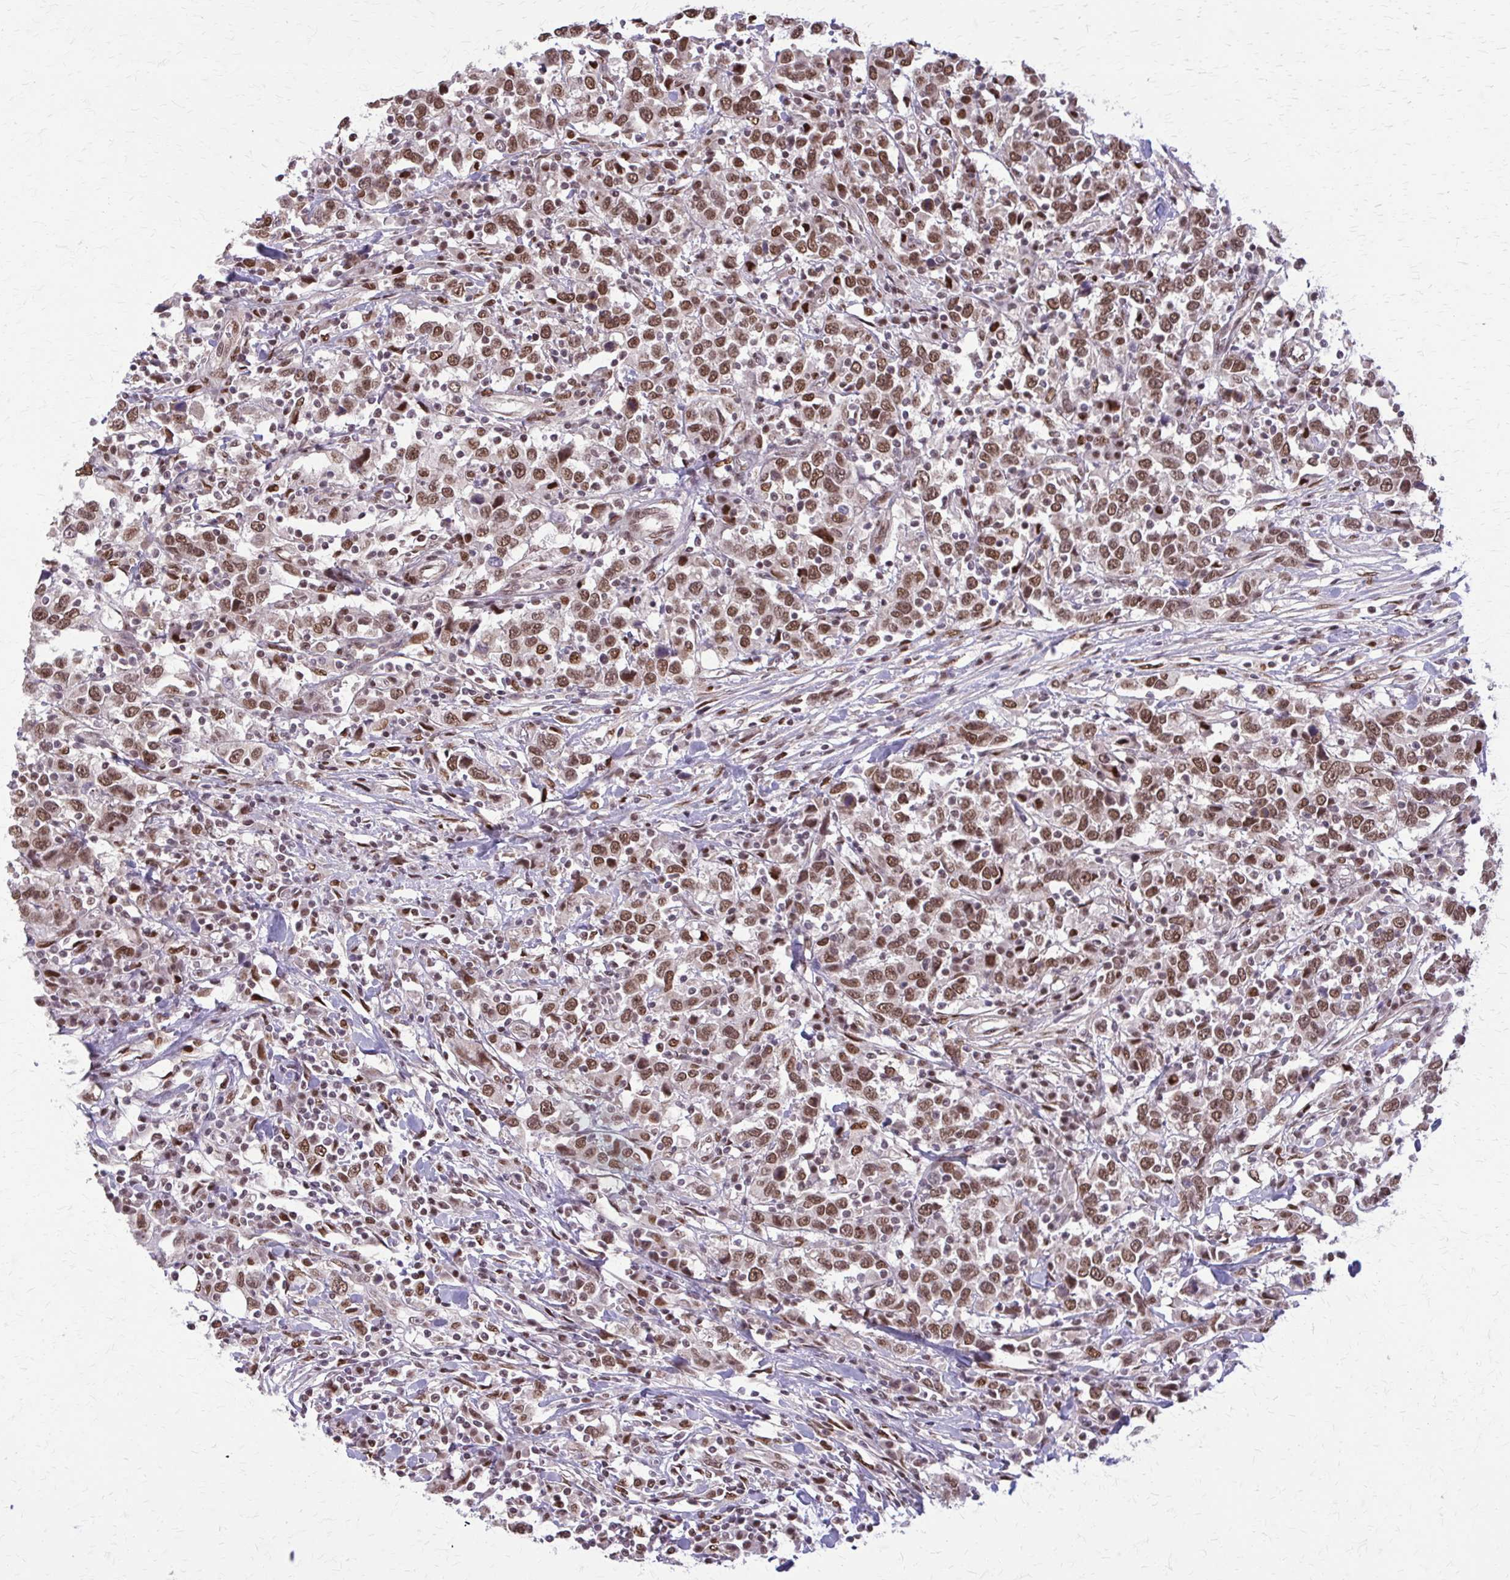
{"staining": {"intensity": "moderate", "quantity": ">75%", "location": "nuclear"}, "tissue": "urothelial cancer", "cell_type": "Tumor cells", "image_type": "cancer", "snomed": [{"axis": "morphology", "description": "Urothelial carcinoma, High grade"}, {"axis": "topography", "description": "Urinary bladder"}], "caption": "Urothelial cancer stained for a protein reveals moderate nuclear positivity in tumor cells. Using DAB (brown) and hematoxylin (blue) stains, captured at high magnification using brightfield microscopy.", "gene": "TTF1", "patient": {"sex": "male", "age": 61}}